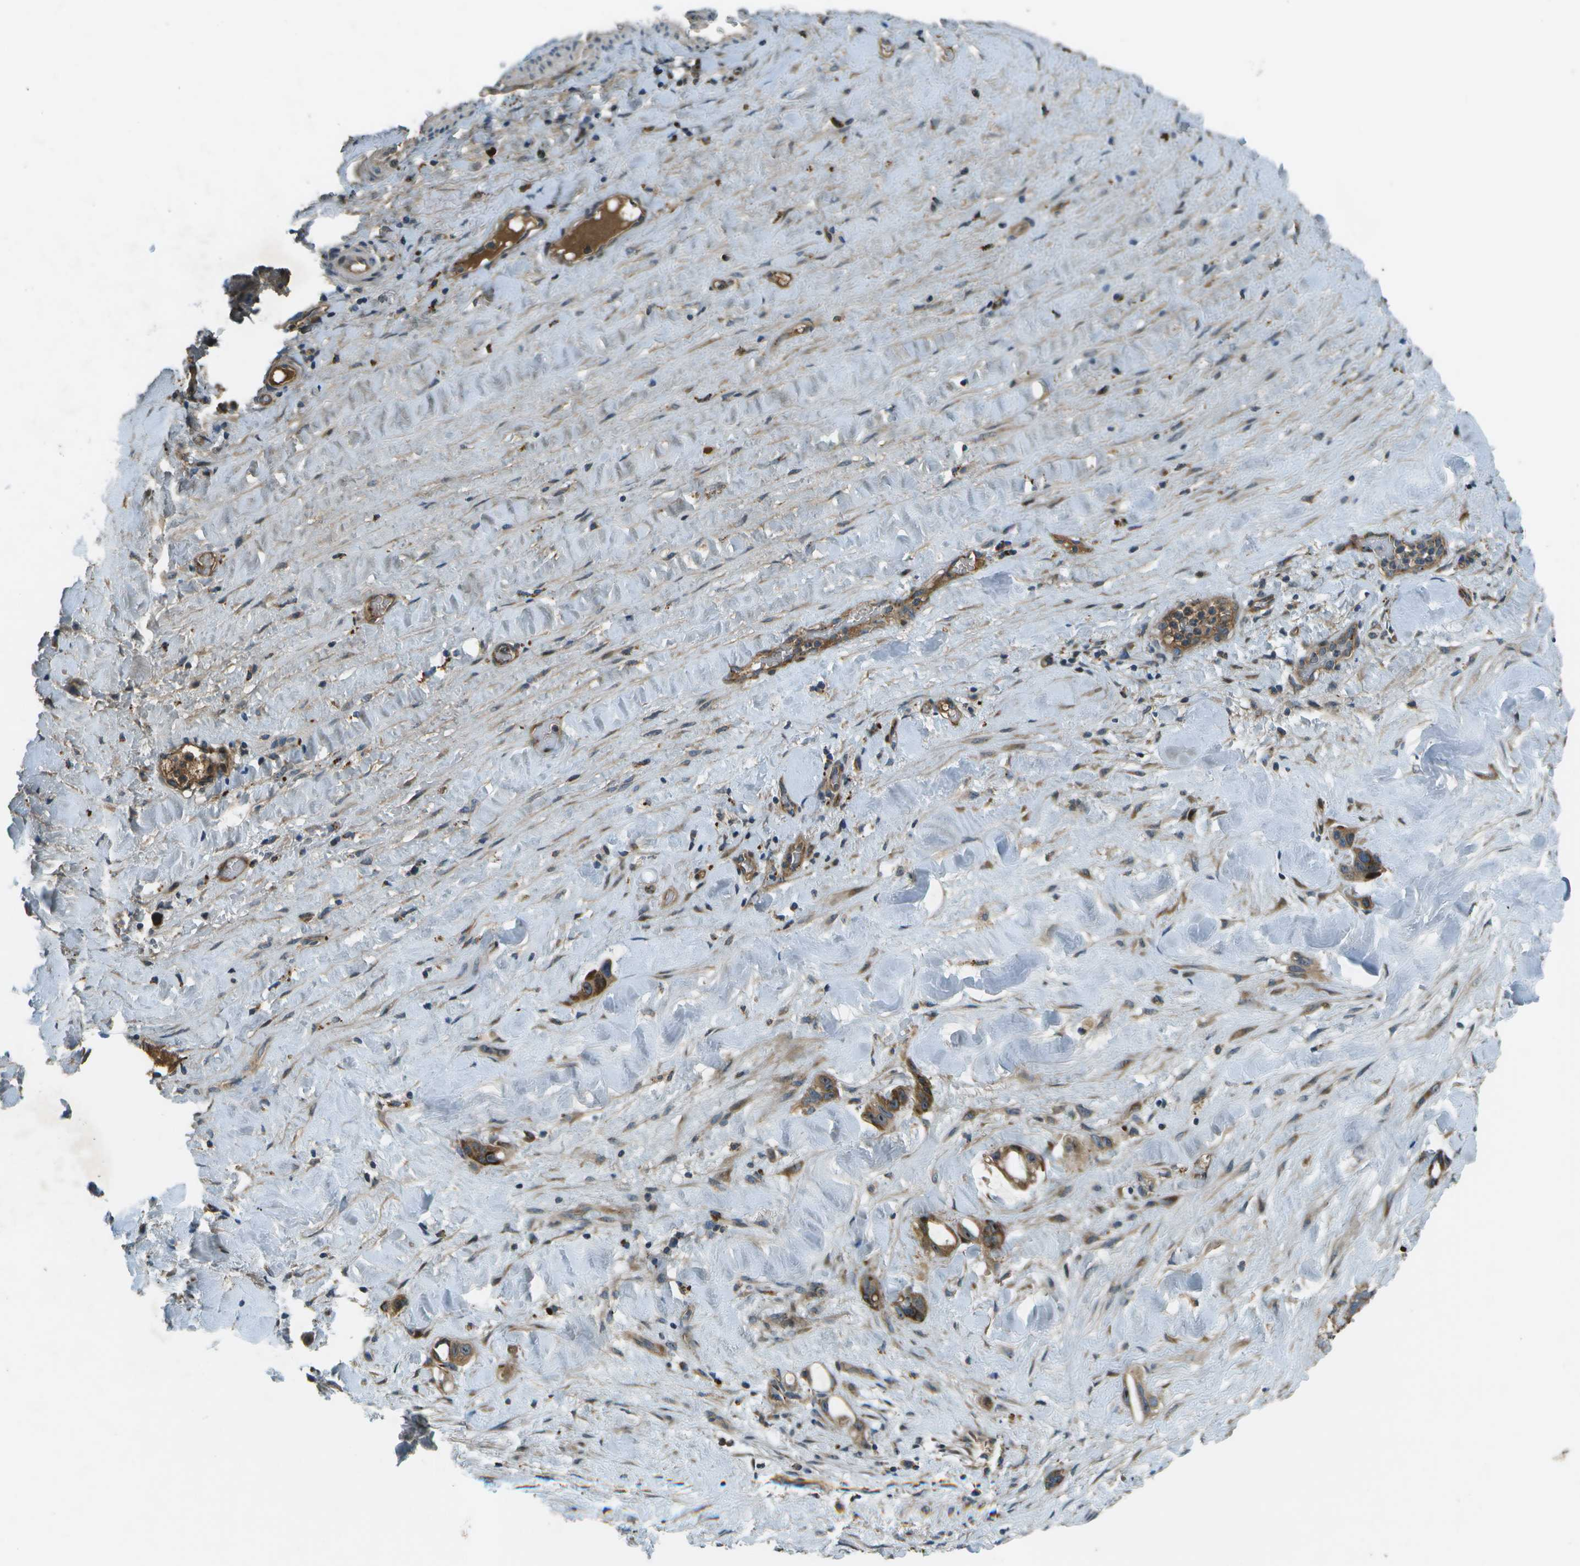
{"staining": {"intensity": "moderate", "quantity": ">75%", "location": "cytoplasmic/membranous"}, "tissue": "liver cancer", "cell_type": "Tumor cells", "image_type": "cancer", "snomed": [{"axis": "morphology", "description": "Cholangiocarcinoma"}, {"axis": "topography", "description": "Liver"}], "caption": "This histopathology image exhibits immunohistochemistry staining of cholangiocarcinoma (liver), with medium moderate cytoplasmic/membranous positivity in approximately >75% of tumor cells.", "gene": "PXYLP1", "patient": {"sex": "female", "age": 65}}